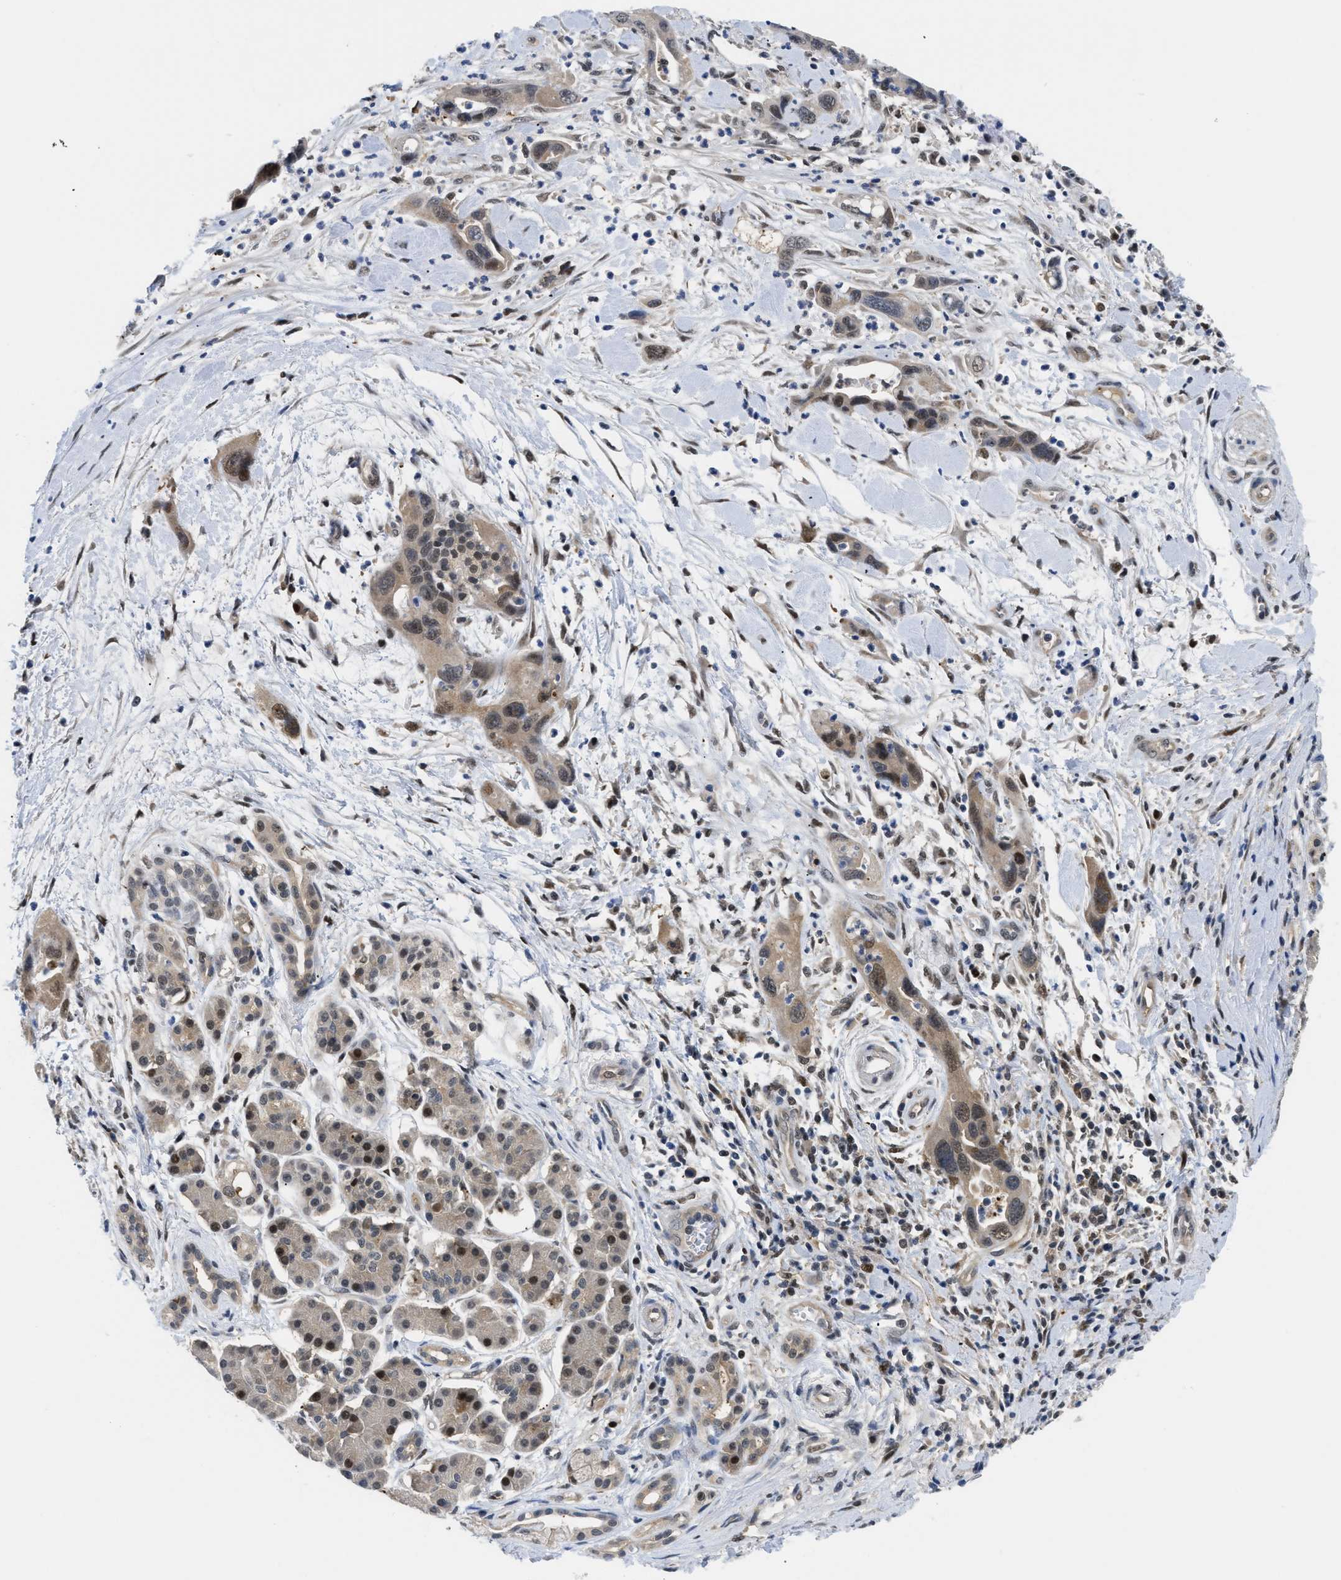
{"staining": {"intensity": "moderate", "quantity": "<25%", "location": "cytoplasmic/membranous,nuclear"}, "tissue": "pancreatic cancer", "cell_type": "Tumor cells", "image_type": "cancer", "snomed": [{"axis": "morphology", "description": "Adenocarcinoma, NOS"}, {"axis": "topography", "description": "Pancreas"}], "caption": "Moderate cytoplasmic/membranous and nuclear protein expression is seen in approximately <25% of tumor cells in adenocarcinoma (pancreatic).", "gene": "SLC29A2", "patient": {"sex": "female", "age": 70}}